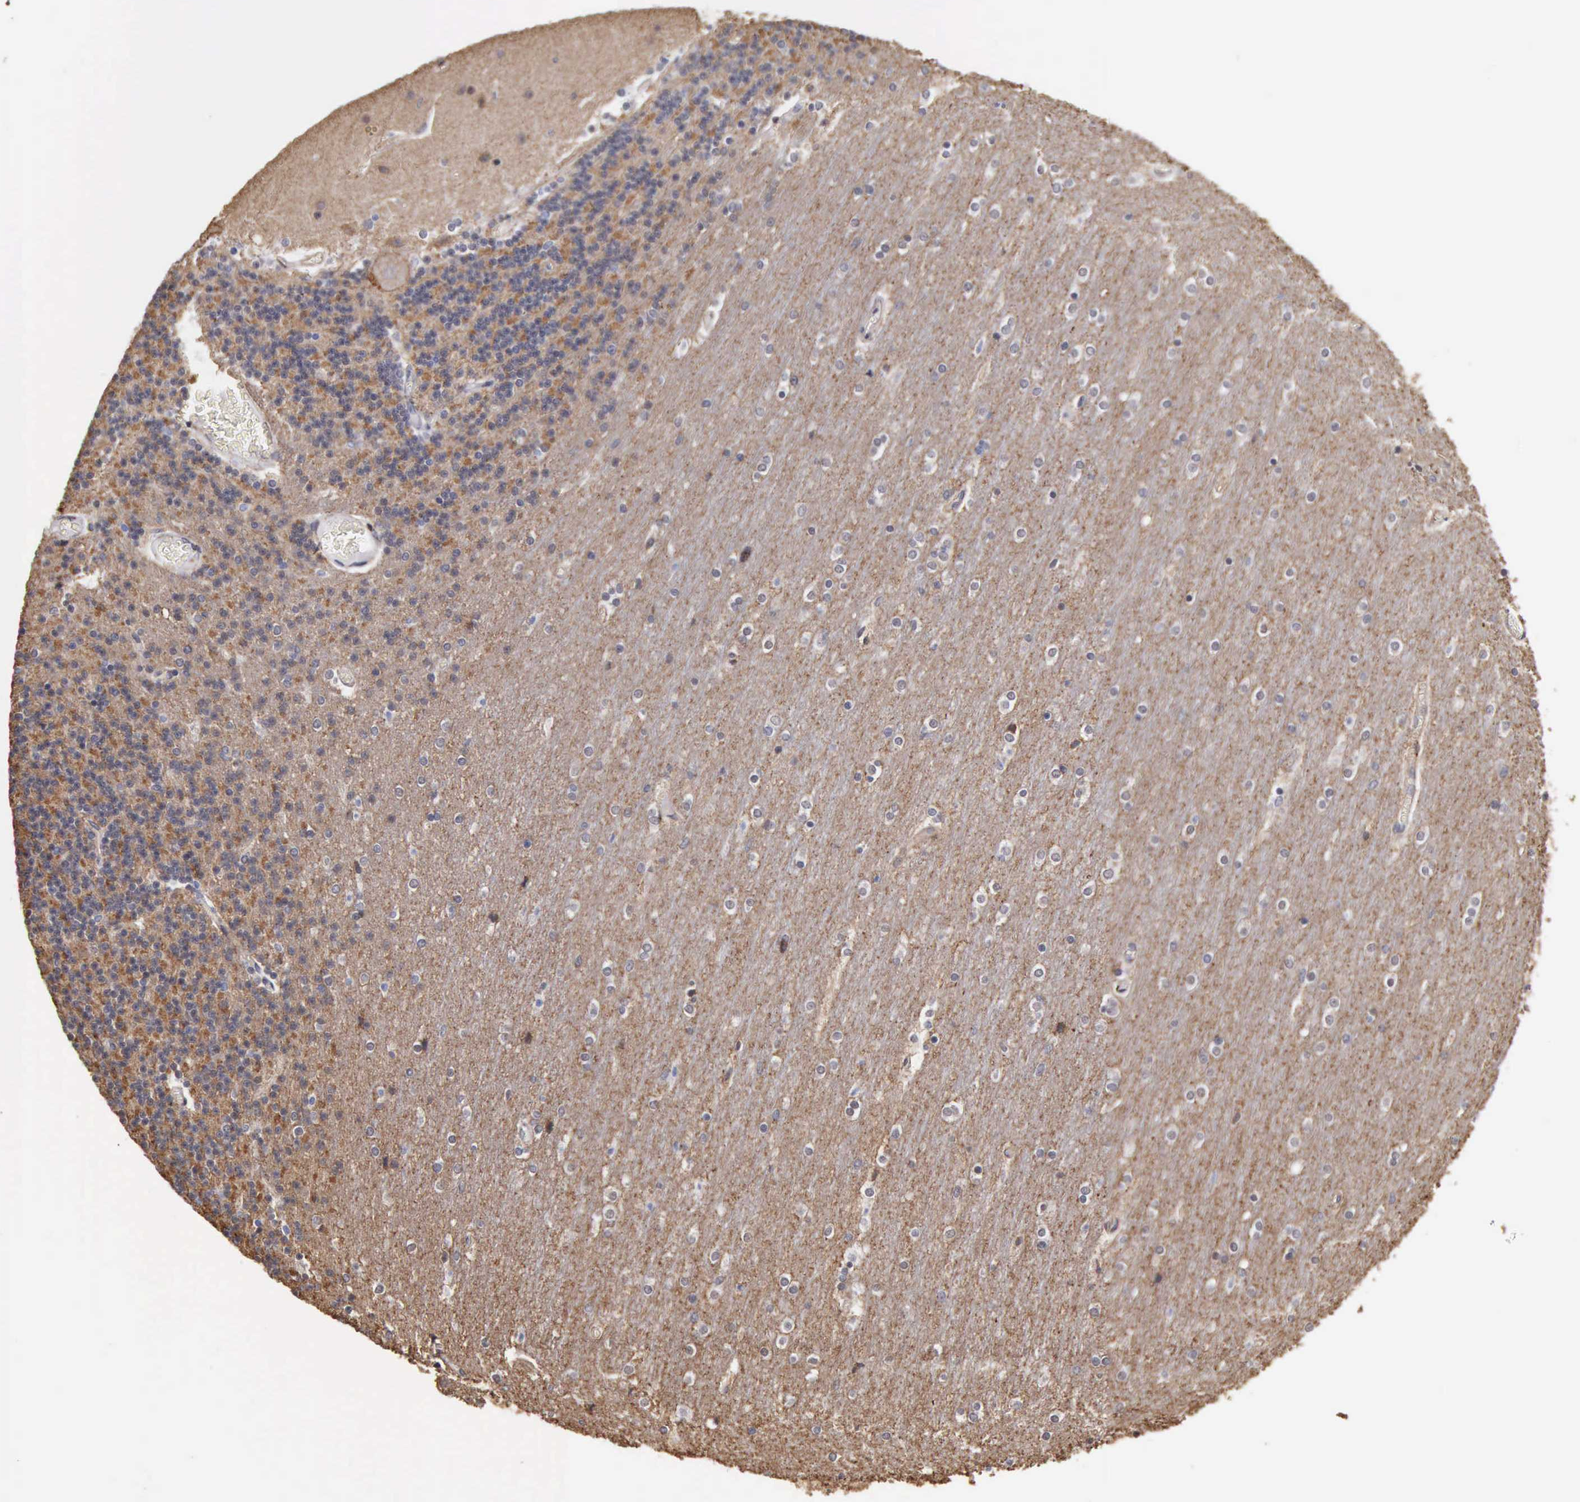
{"staining": {"intensity": "weak", "quantity": ">75%", "location": "cytoplasmic/membranous"}, "tissue": "cerebellum", "cell_type": "Cells in granular layer", "image_type": "normal", "snomed": [{"axis": "morphology", "description": "Normal tissue, NOS"}, {"axis": "topography", "description": "Cerebellum"}], "caption": "This is a photomicrograph of immunohistochemistry (IHC) staining of benign cerebellum, which shows weak staining in the cytoplasmic/membranous of cells in granular layer.", "gene": "GPR101", "patient": {"sex": "female", "age": 54}}